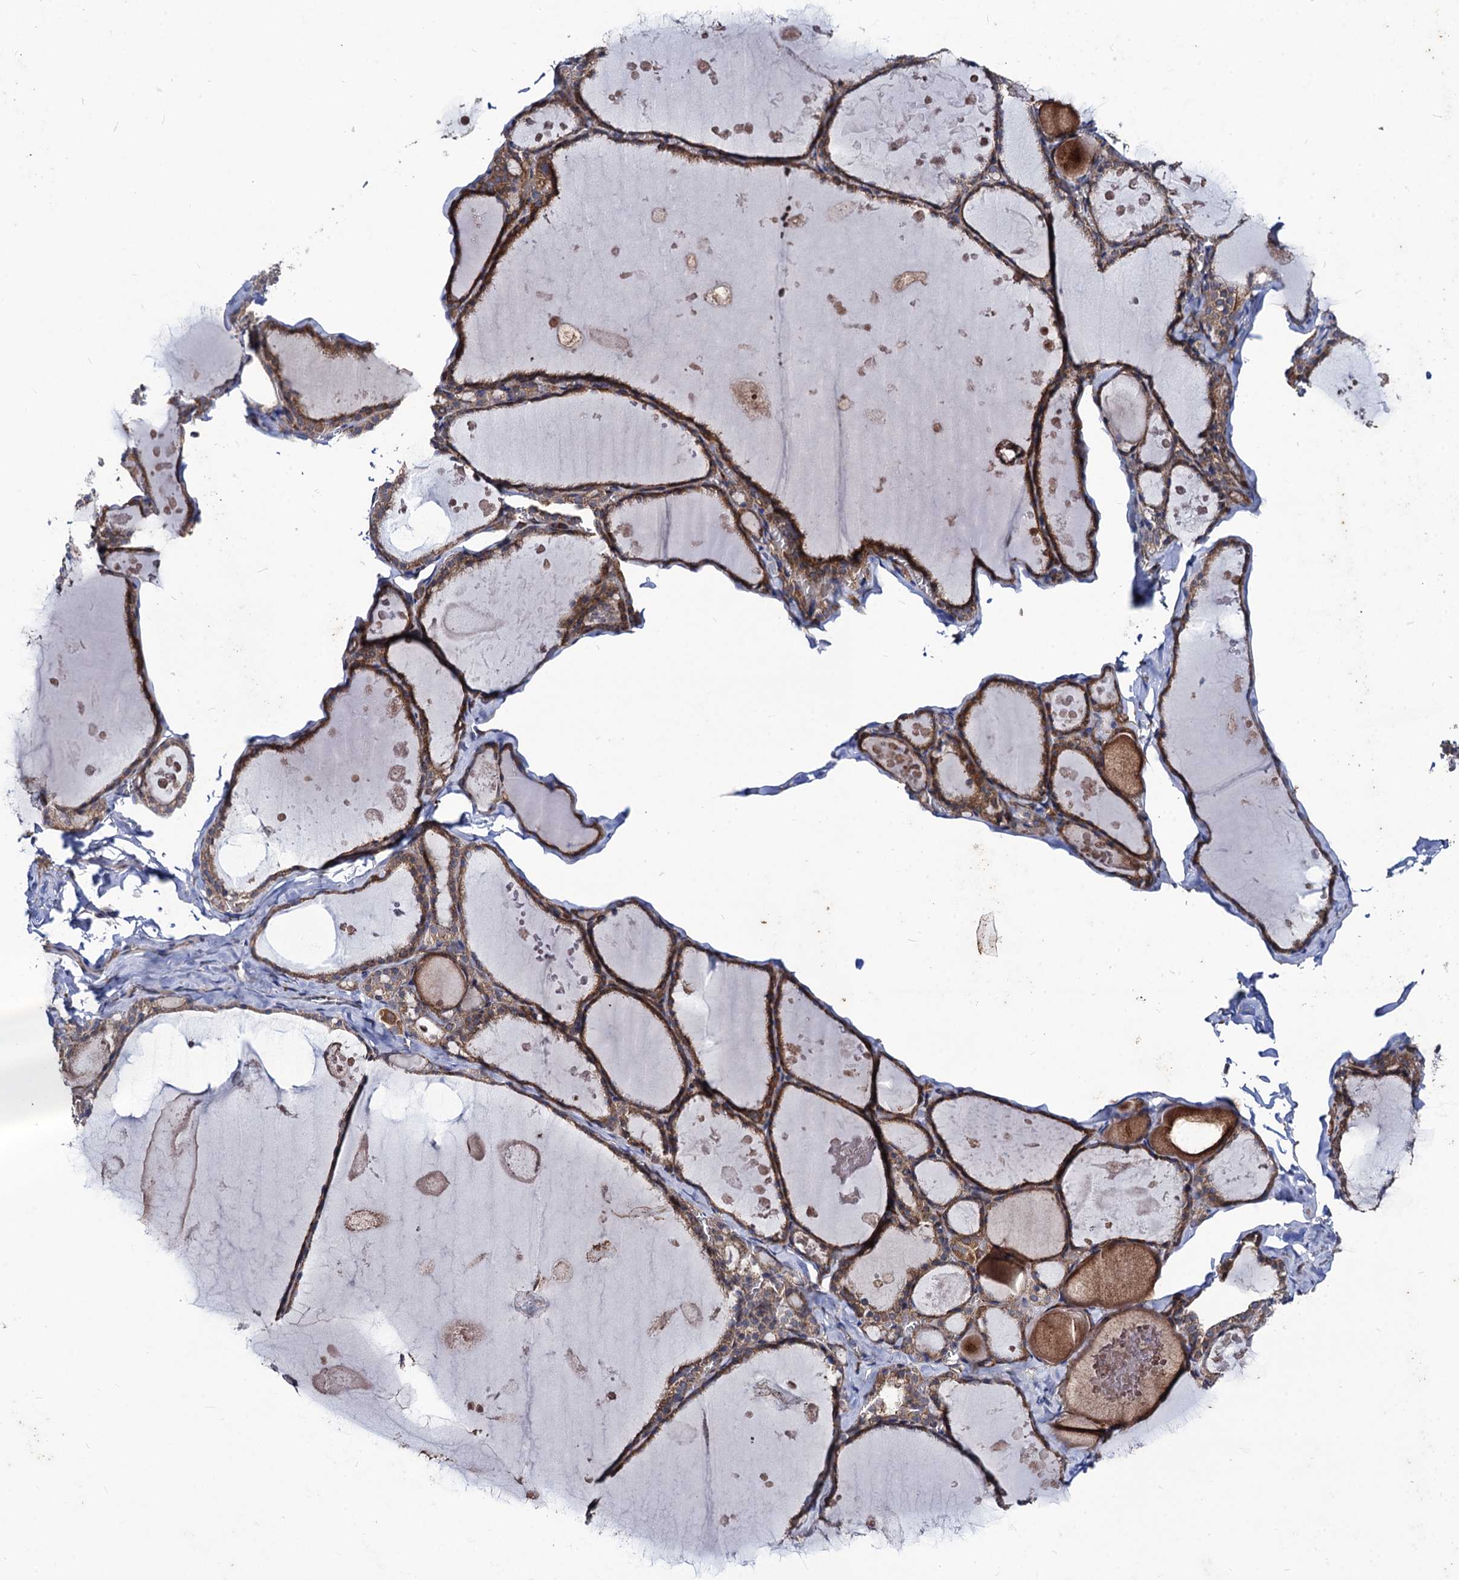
{"staining": {"intensity": "strong", "quantity": ">75%", "location": "cytoplasmic/membranous"}, "tissue": "thyroid gland", "cell_type": "Glandular cells", "image_type": "normal", "snomed": [{"axis": "morphology", "description": "Normal tissue, NOS"}, {"axis": "topography", "description": "Thyroid gland"}], "caption": "Protein expression analysis of unremarkable human thyroid gland reveals strong cytoplasmic/membranous staining in about >75% of glandular cells. (IHC, brightfield microscopy, high magnification).", "gene": "DYDC1", "patient": {"sex": "male", "age": 56}}